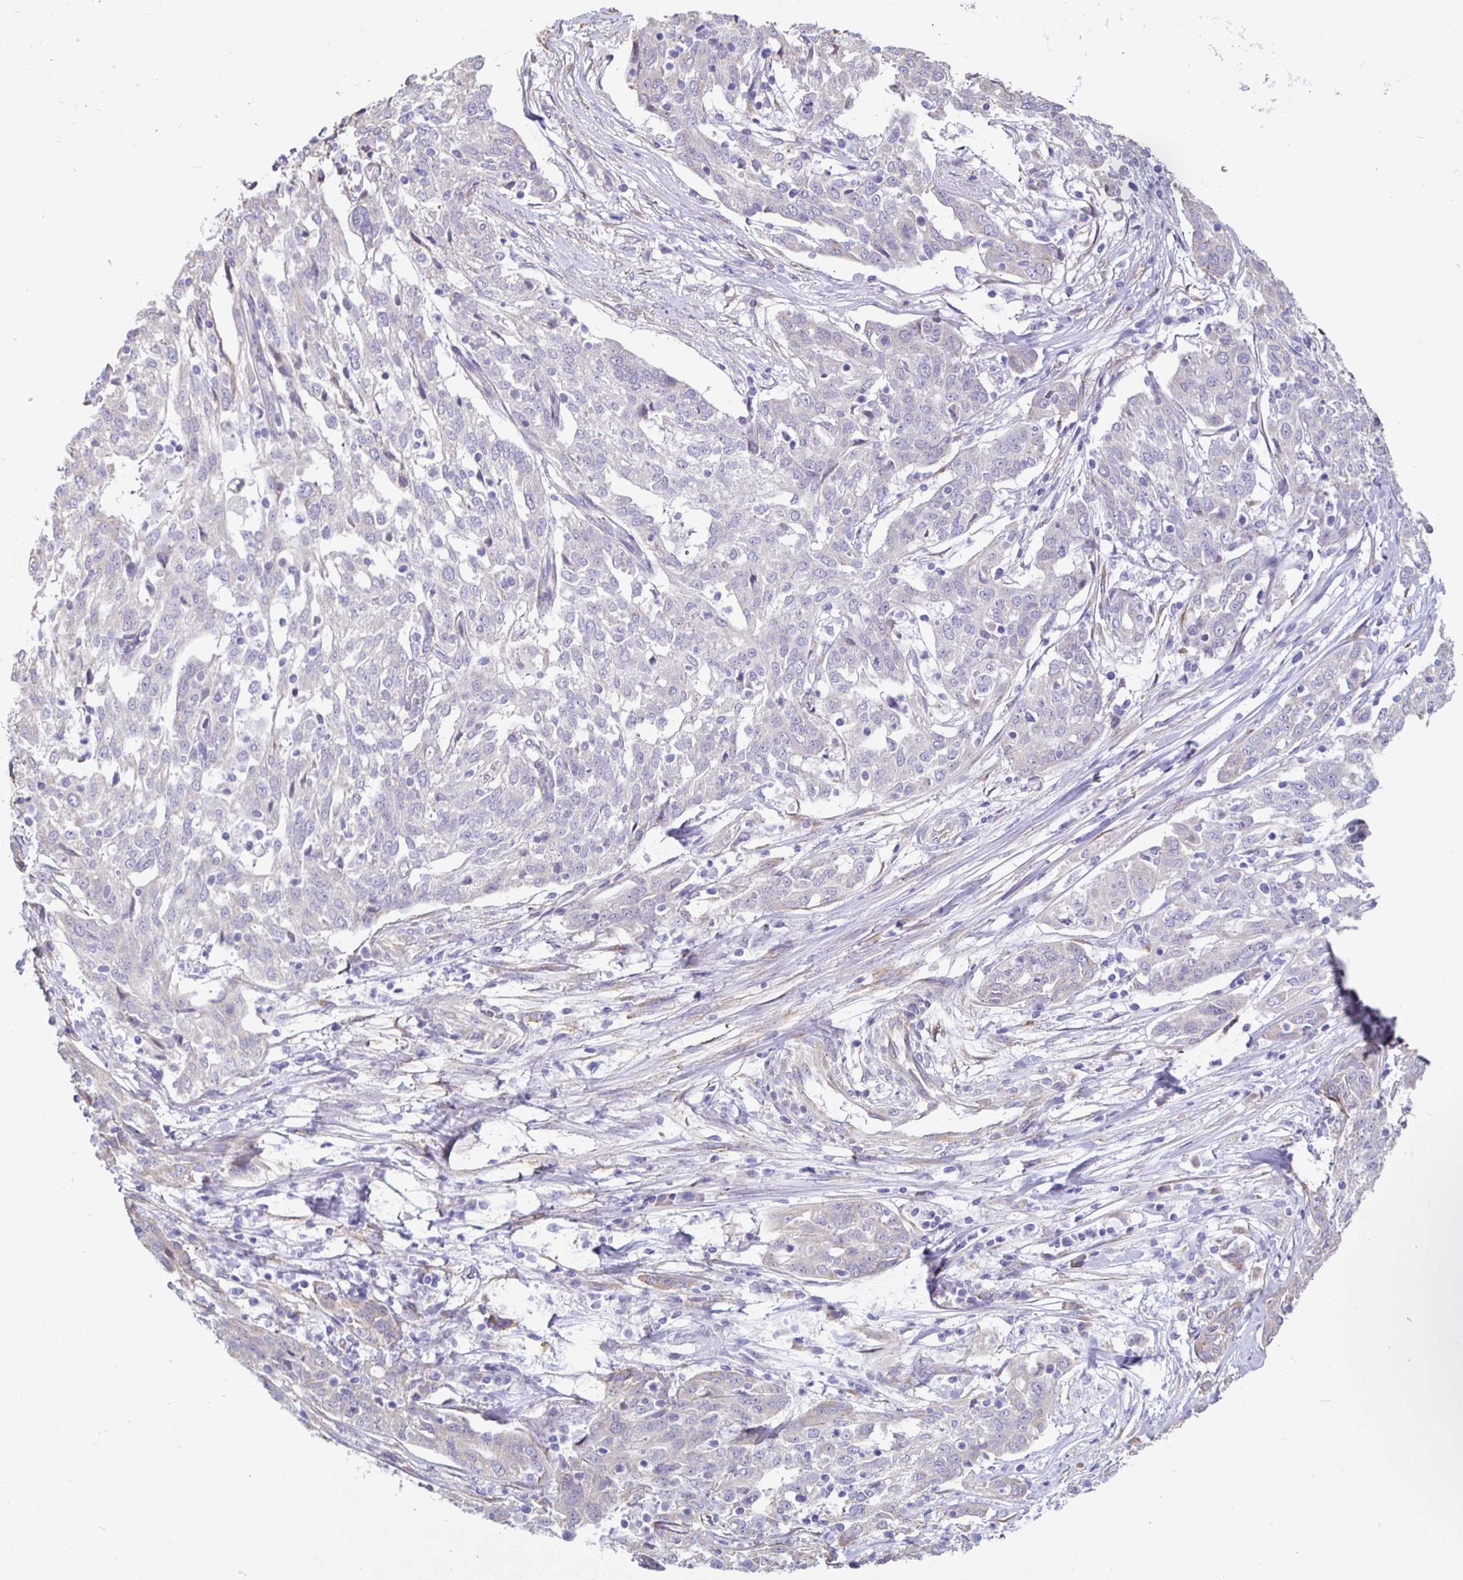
{"staining": {"intensity": "negative", "quantity": "none", "location": "none"}, "tissue": "ovarian cancer", "cell_type": "Tumor cells", "image_type": "cancer", "snomed": [{"axis": "morphology", "description": "Cystadenocarcinoma, serous, NOS"}, {"axis": "topography", "description": "Ovary"}], "caption": "Tumor cells are negative for protein expression in human ovarian serous cystadenocarcinoma. (Stains: DAB (3,3'-diaminobenzidine) IHC with hematoxylin counter stain, Microscopy: brightfield microscopy at high magnification).", "gene": "DNAI2", "patient": {"sex": "female", "age": 67}}